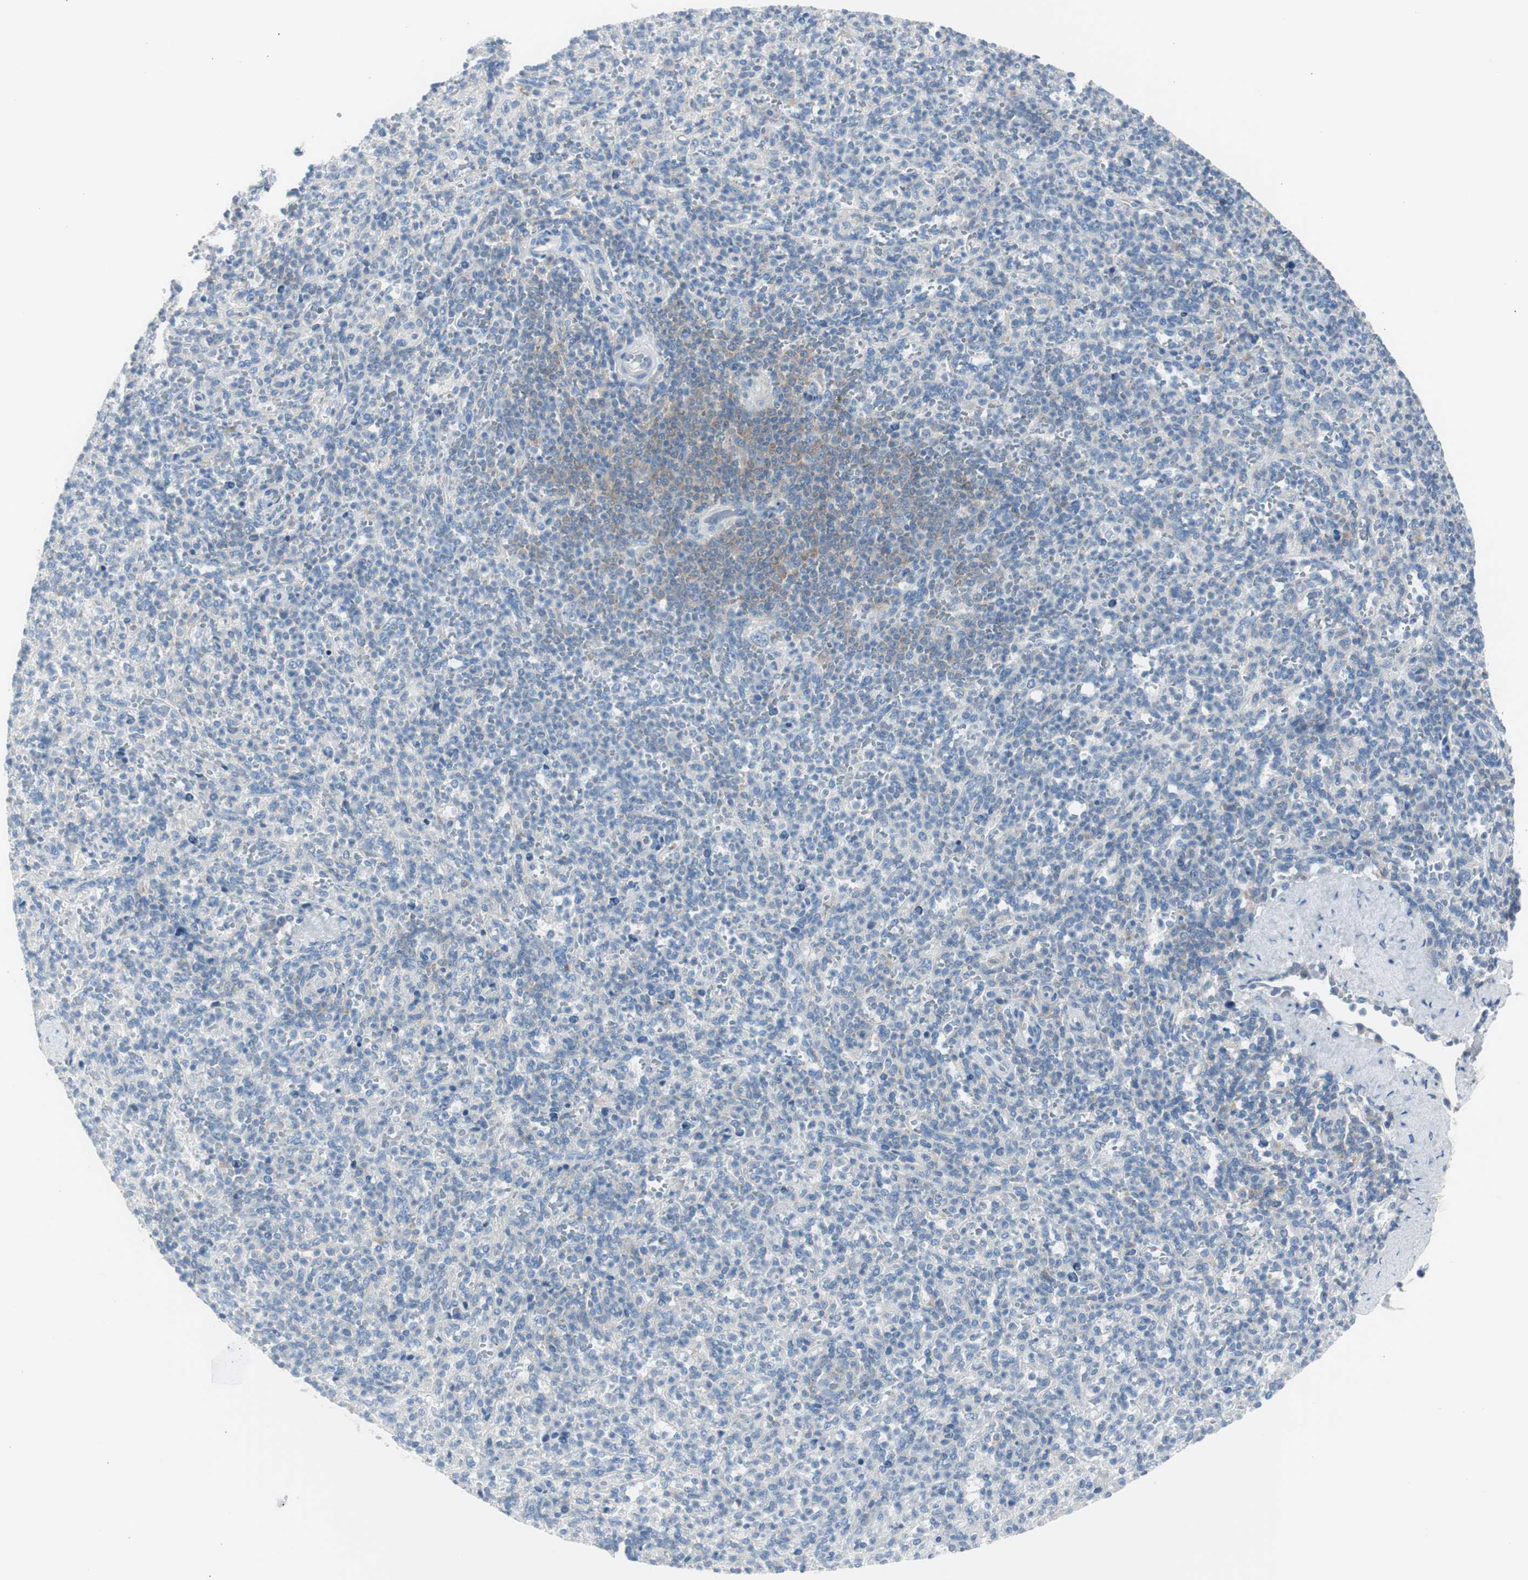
{"staining": {"intensity": "negative", "quantity": "none", "location": "none"}, "tissue": "spleen", "cell_type": "Cells in red pulp", "image_type": "normal", "snomed": [{"axis": "morphology", "description": "Normal tissue, NOS"}, {"axis": "topography", "description": "Spleen"}], "caption": "Cells in red pulp are negative for protein expression in unremarkable human spleen. The staining was performed using DAB to visualize the protein expression in brown, while the nuclei were stained in blue with hematoxylin (Magnification: 20x).", "gene": "RPS12", "patient": {"sex": "male", "age": 36}}